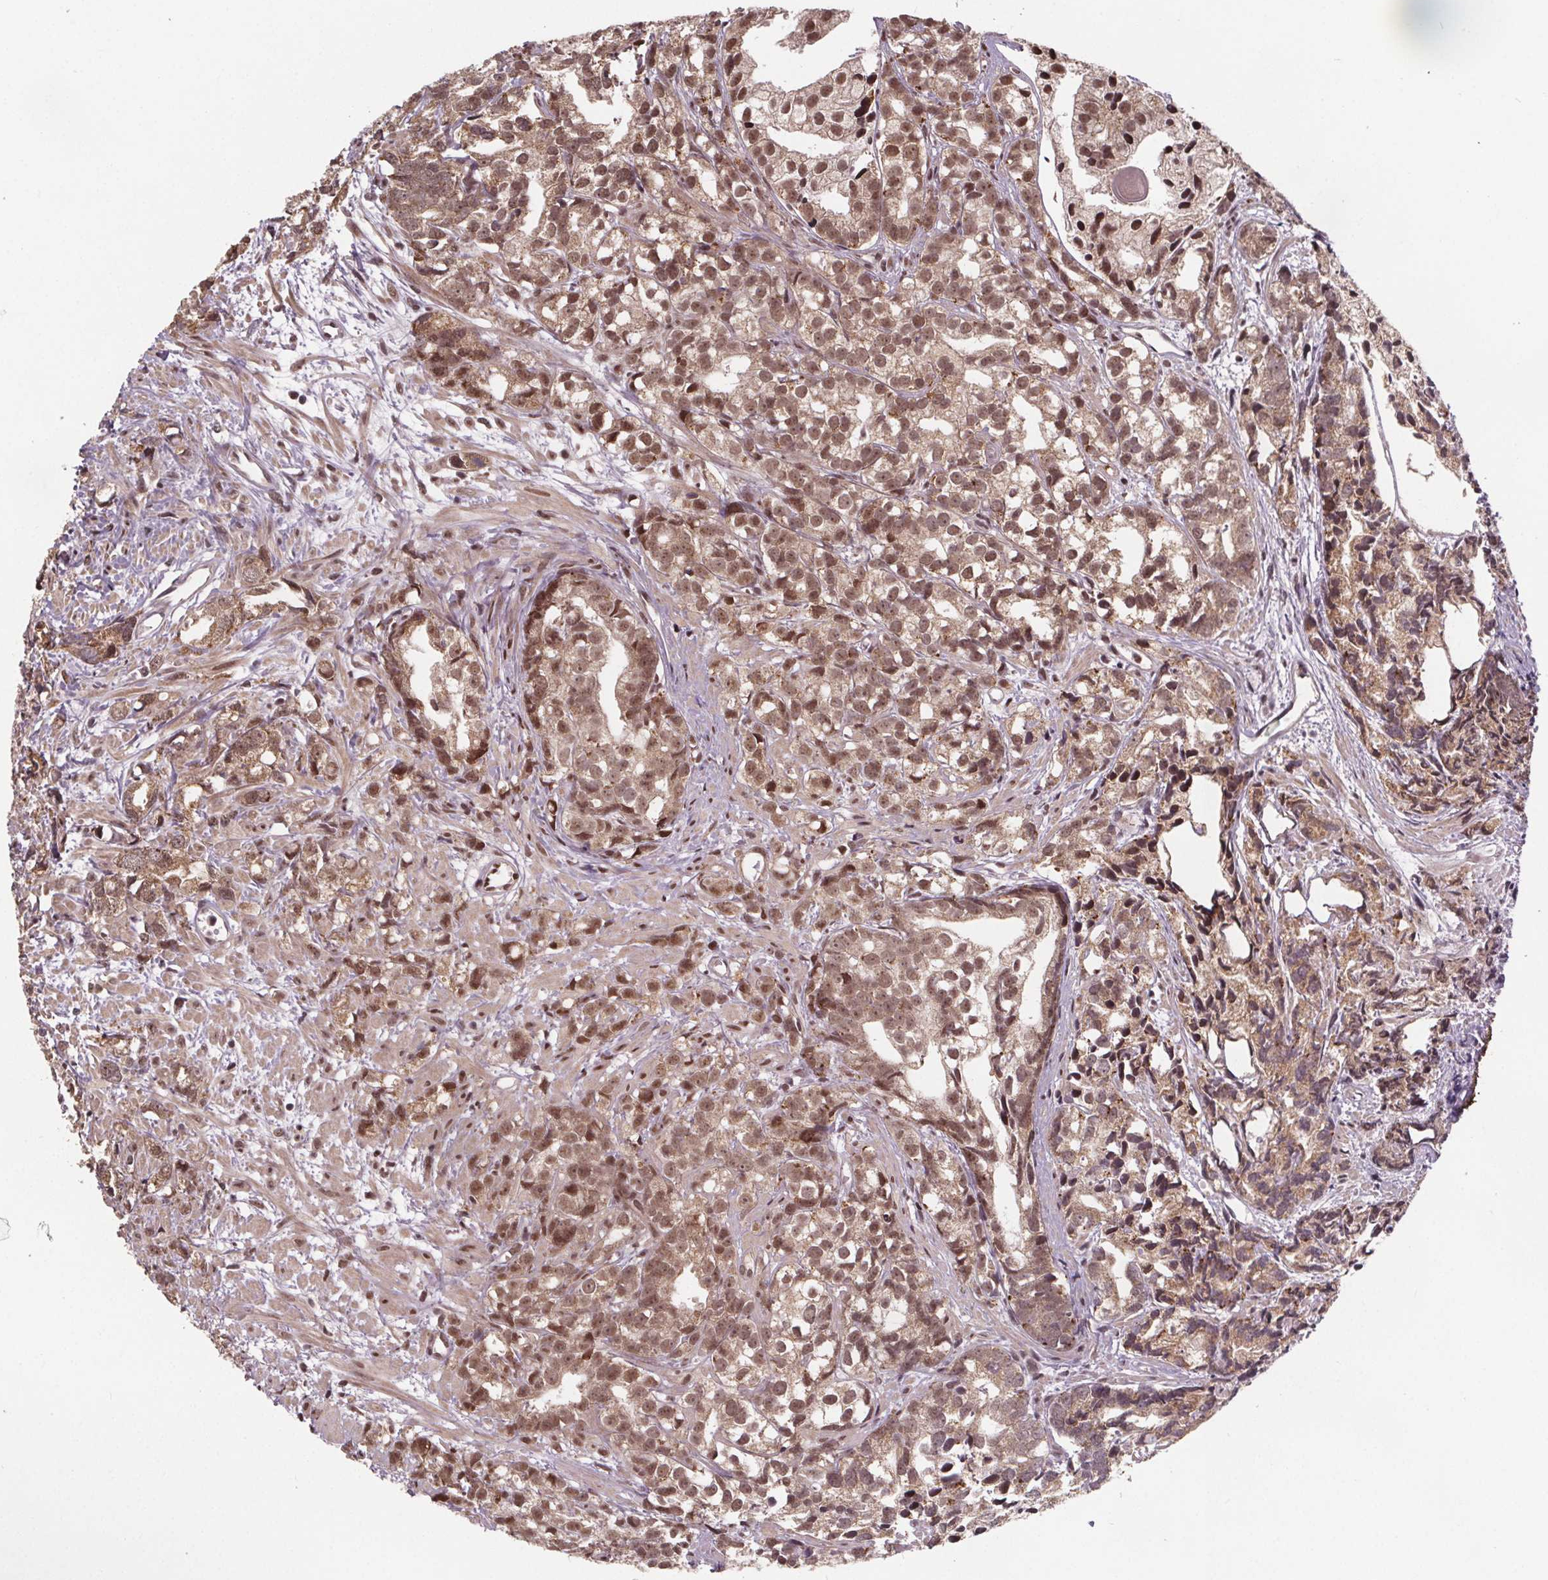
{"staining": {"intensity": "moderate", "quantity": ">75%", "location": "nuclear"}, "tissue": "prostate cancer", "cell_type": "Tumor cells", "image_type": "cancer", "snomed": [{"axis": "morphology", "description": "Adenocarcinoma, High grade"}, {"axis": "topography", "description": "Prostate"}], "caption": "Immunohistochemistry histopathology image of neoplastic tissue: human prostate cancer (high-grade adenocarcinoma) stained using immunohistochemistry reveals medium levels of moderate protein expression localized specifically in the nuclear of tumor cells, appearing as a nuclear brown color.", "gene": "JARID2", "patient": {"sex": "male", "age": 79}}